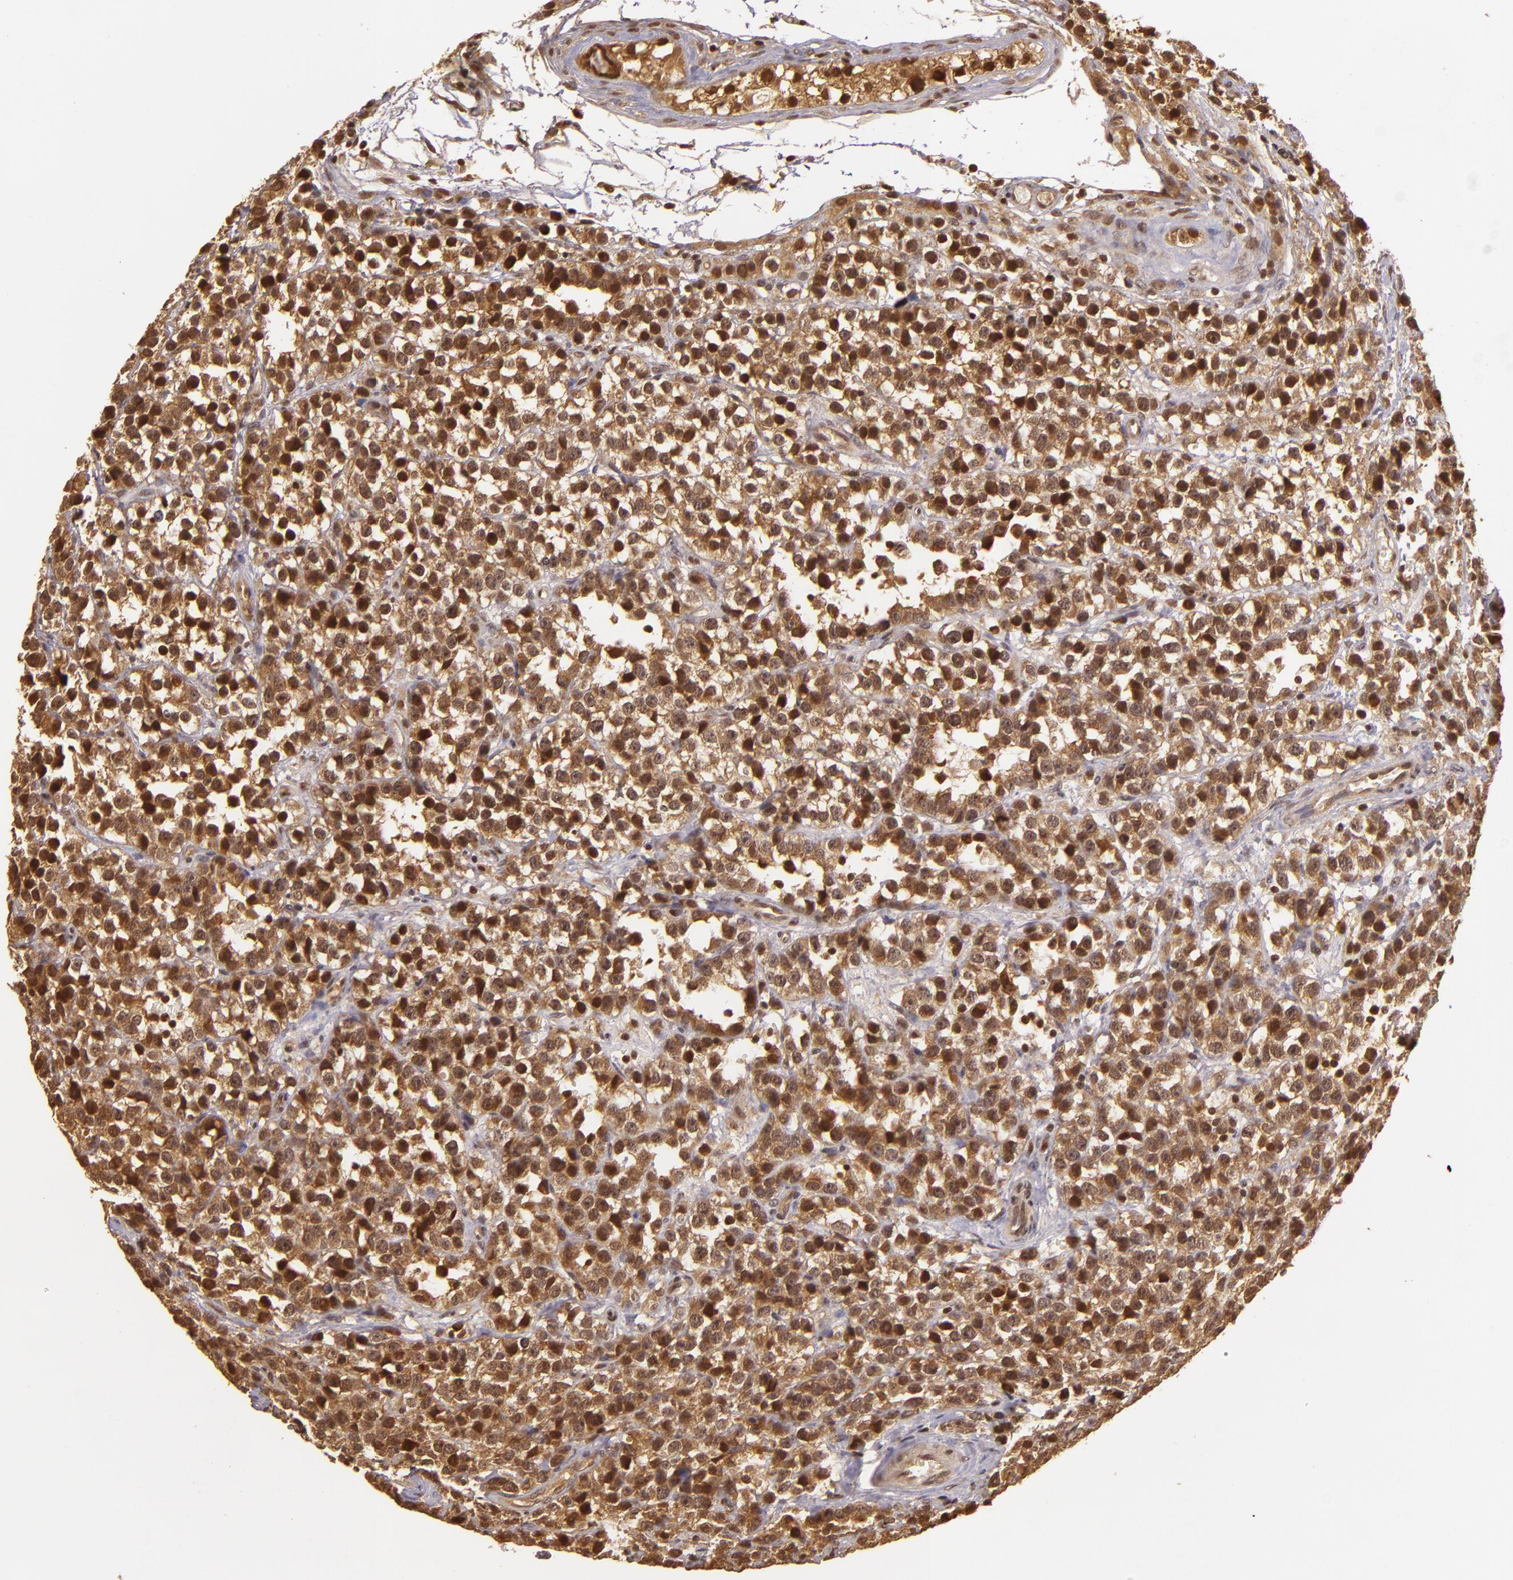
{"staining": {"intensity": "moderate", "quantity": ">75%", "location": "cytoplasmic/membranous,nuclear"}, "tissue": "testis cancer", "cell_type": "Tumor cells", "image_type": "cancer", "snomed": [{"axis": "morphology", "description": "Seminoma, NOS"}, {"axis": "topography", "description": "Testis"}], "caption": "An immunohistochemistry (IHC) histopathology image of tumor tissue is shown. Protein staining in brown highlights moderate cytoplasmic/membranous and nuclear positivity in testis cancer within tumor cells. The staining was performed using DAB, with brown indicating positive protein expression. Nuclei are stained blue with hematoxylin.", "gene": "TXNRD2", "patient": {"sex": "male", "age": 25}}